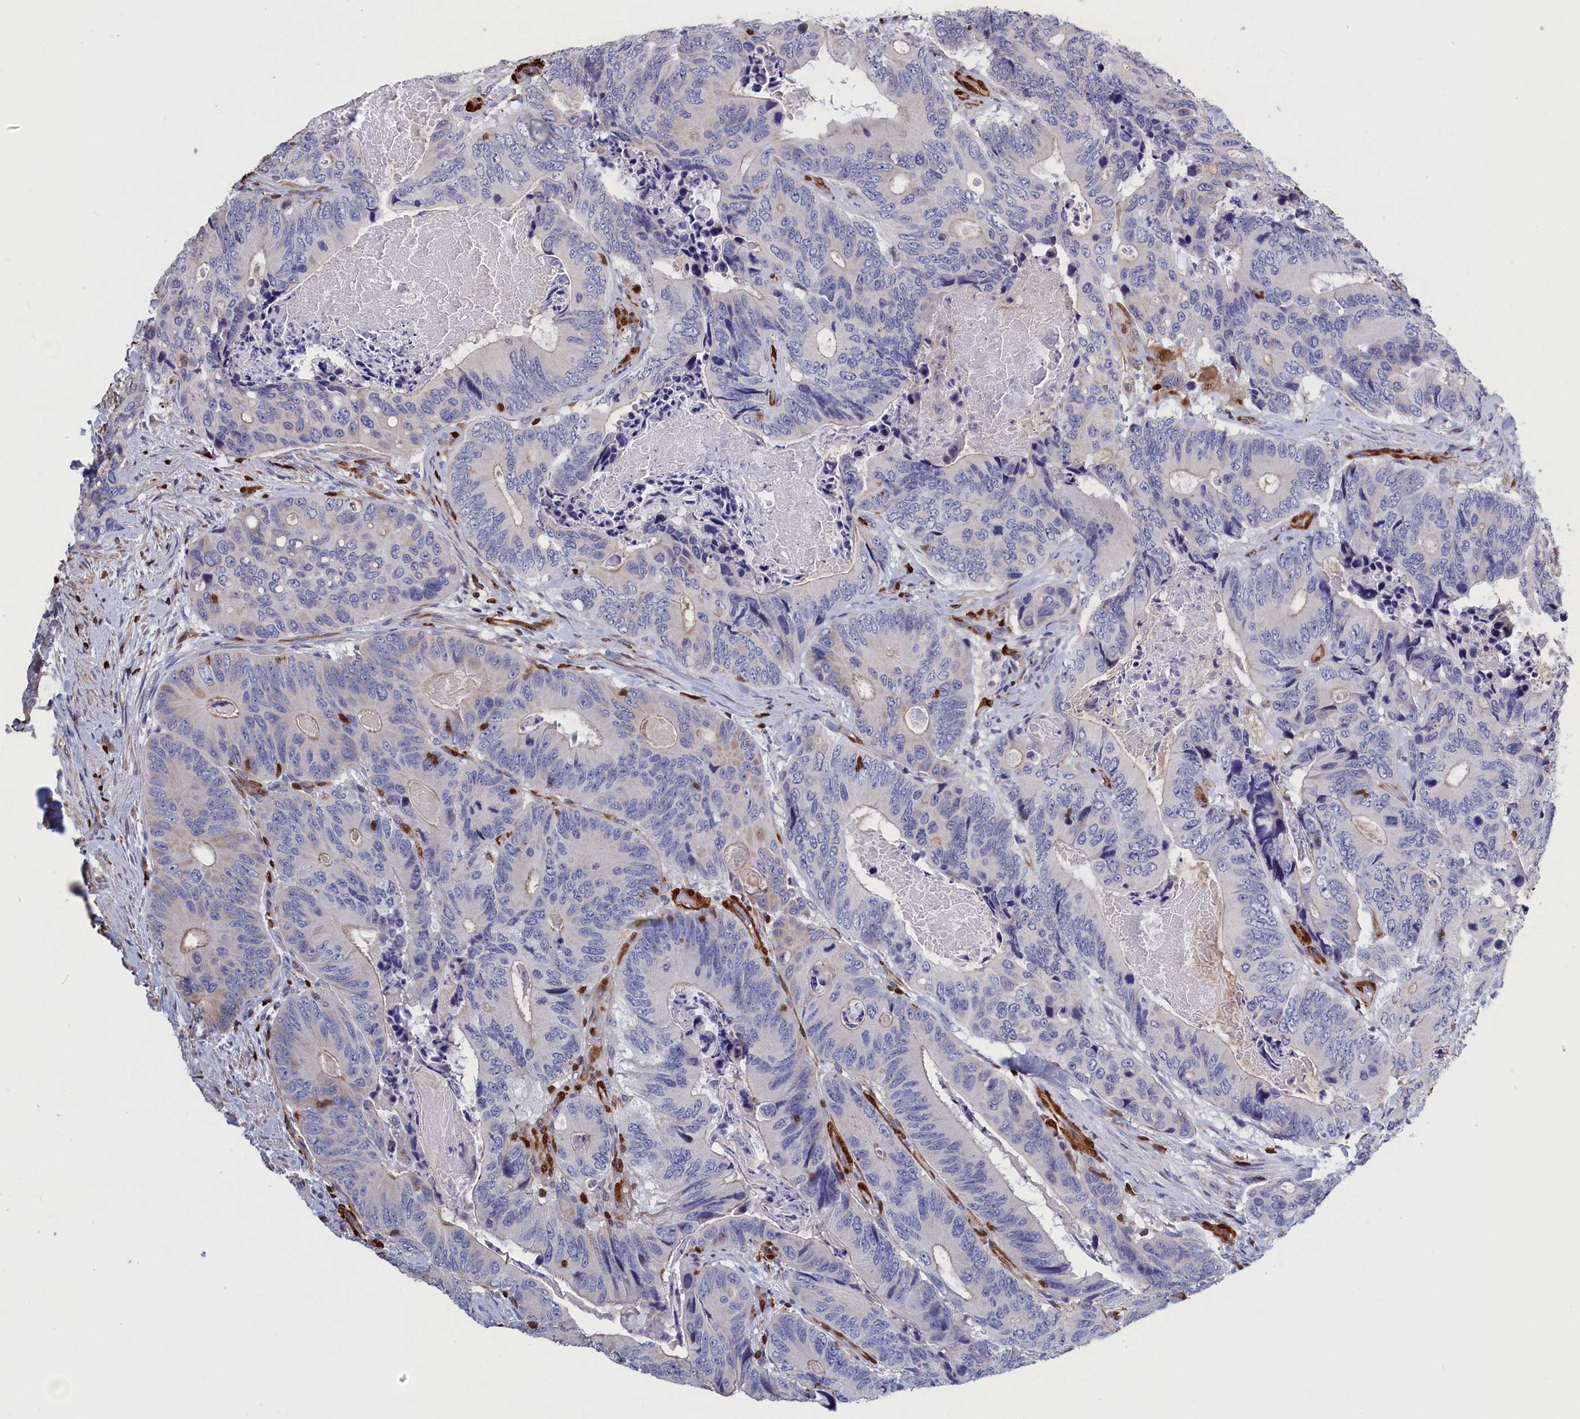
{"staining": {"intensity": "negative", "quantity": "none", "location": "none"}, "tissue": "colorectal cancer", "cell_type": "Tumor cells", "image_type": "cancer", "snomed": [{"axis": "morphology", "description": "Adenocarcinoma, NOS"}, {"axis": "topography", "description": "Colon"}], "caption": "Tumor cells show no significant protein positivity in colorectal cancer. (Brightfield microscopy of DAB (3,3'-diaminobenzidine) IHC at high magnification).", "gene": "CRIP1", "patient": {"sex": "male", "age": 84}}